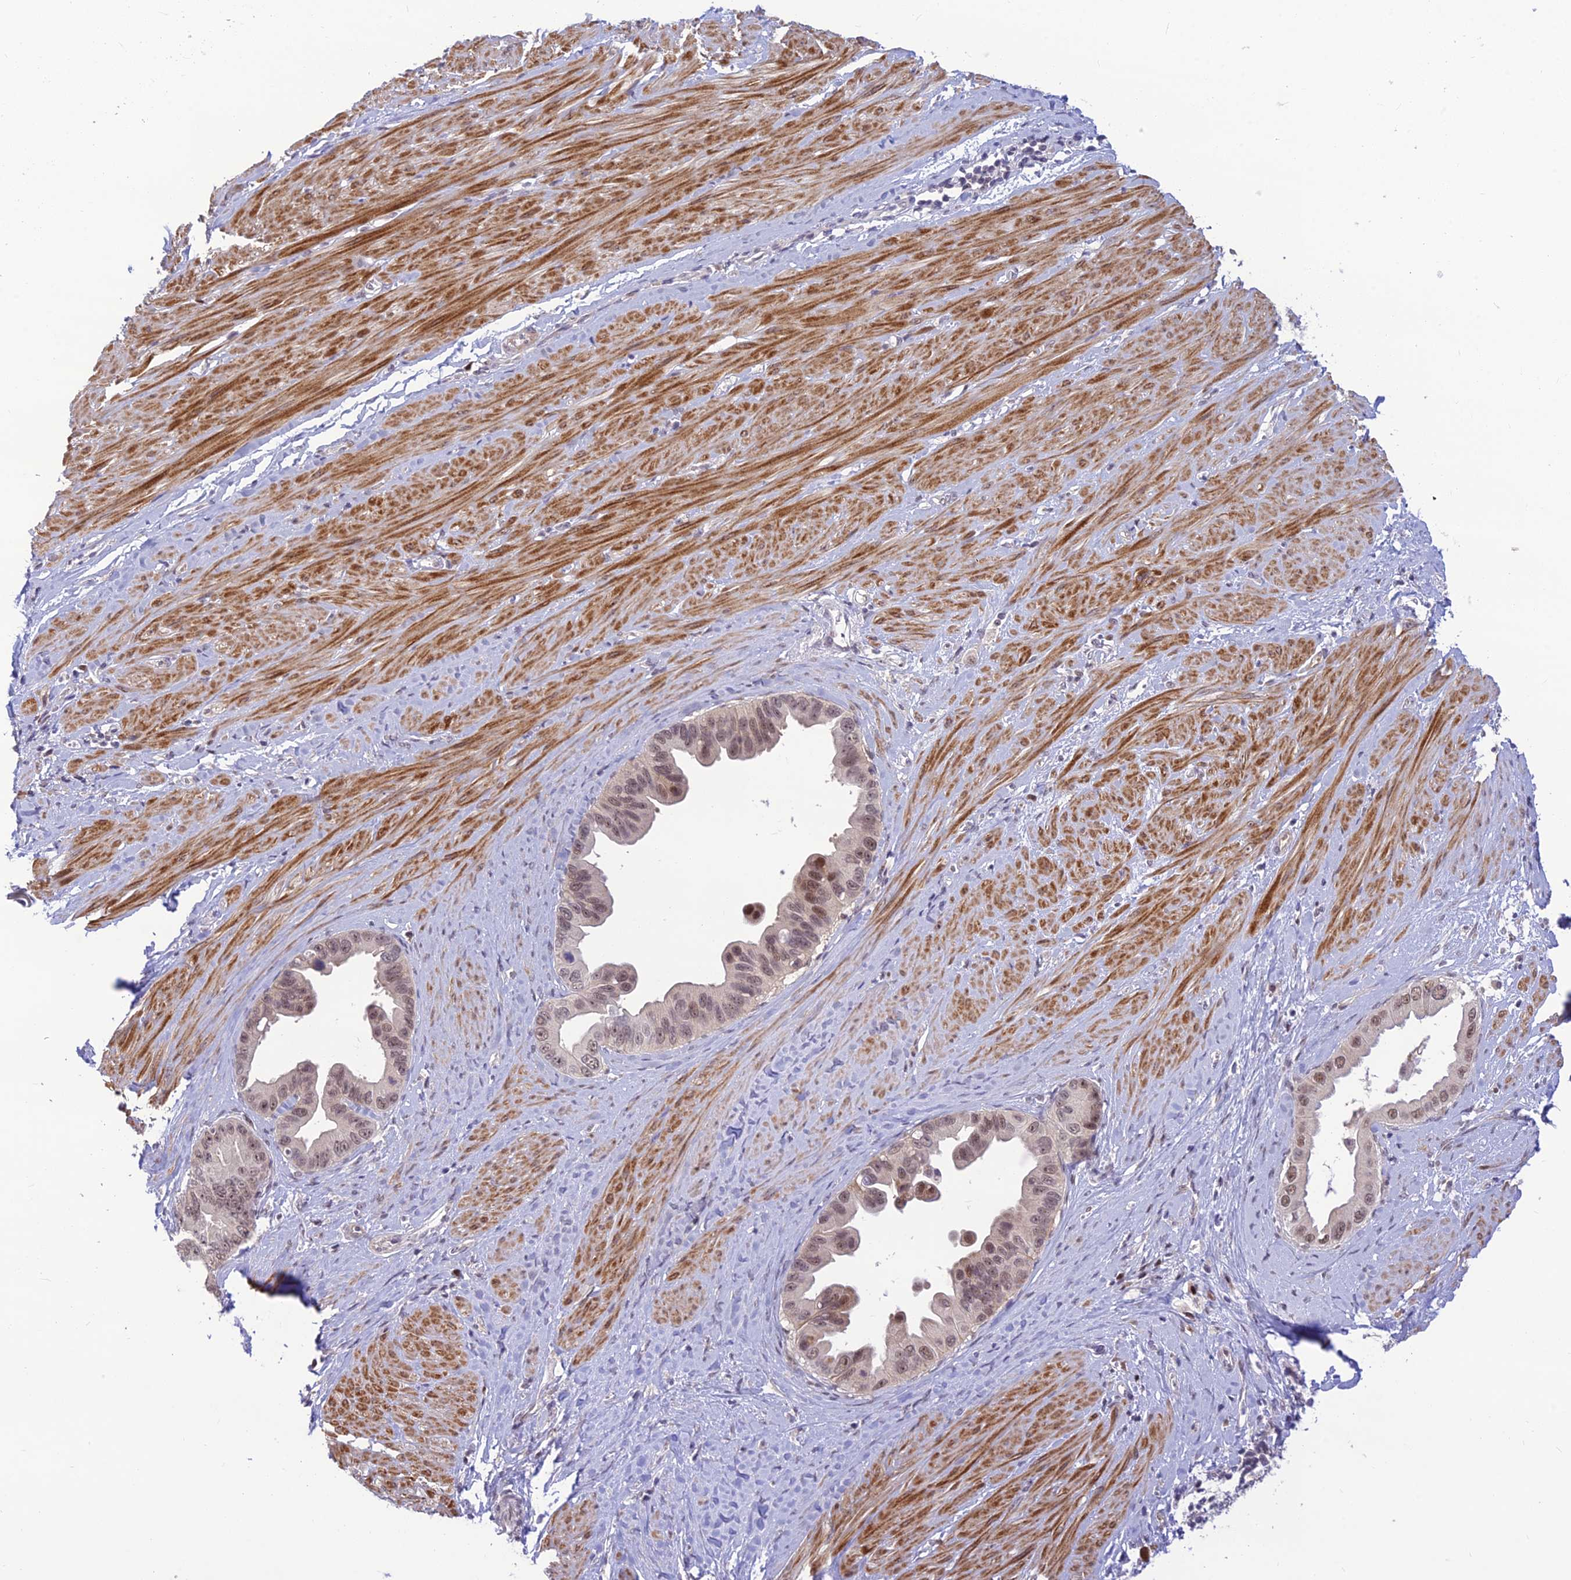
{"staining": {"intensity": "weak", "quantity": ">75%", "location": "nuclear"}, "tissue": "pancreatic cancer", "cell_type": "Tumor cells", "image_type": "cancer", "snomed": [{"axis": "morphology", "description": "Adenocarcinoma, NOS"}, {"axis": "topography", "description": "Pancreas"}], "caption": "Pancreatic adenocarcinoma tissue demonstrates weak nuclear positivity in about >75% of tumor cells, visualized by immunohistochemistry.", "gene": "ASPDH", "patient": {"sex": "female", "age": 56}}